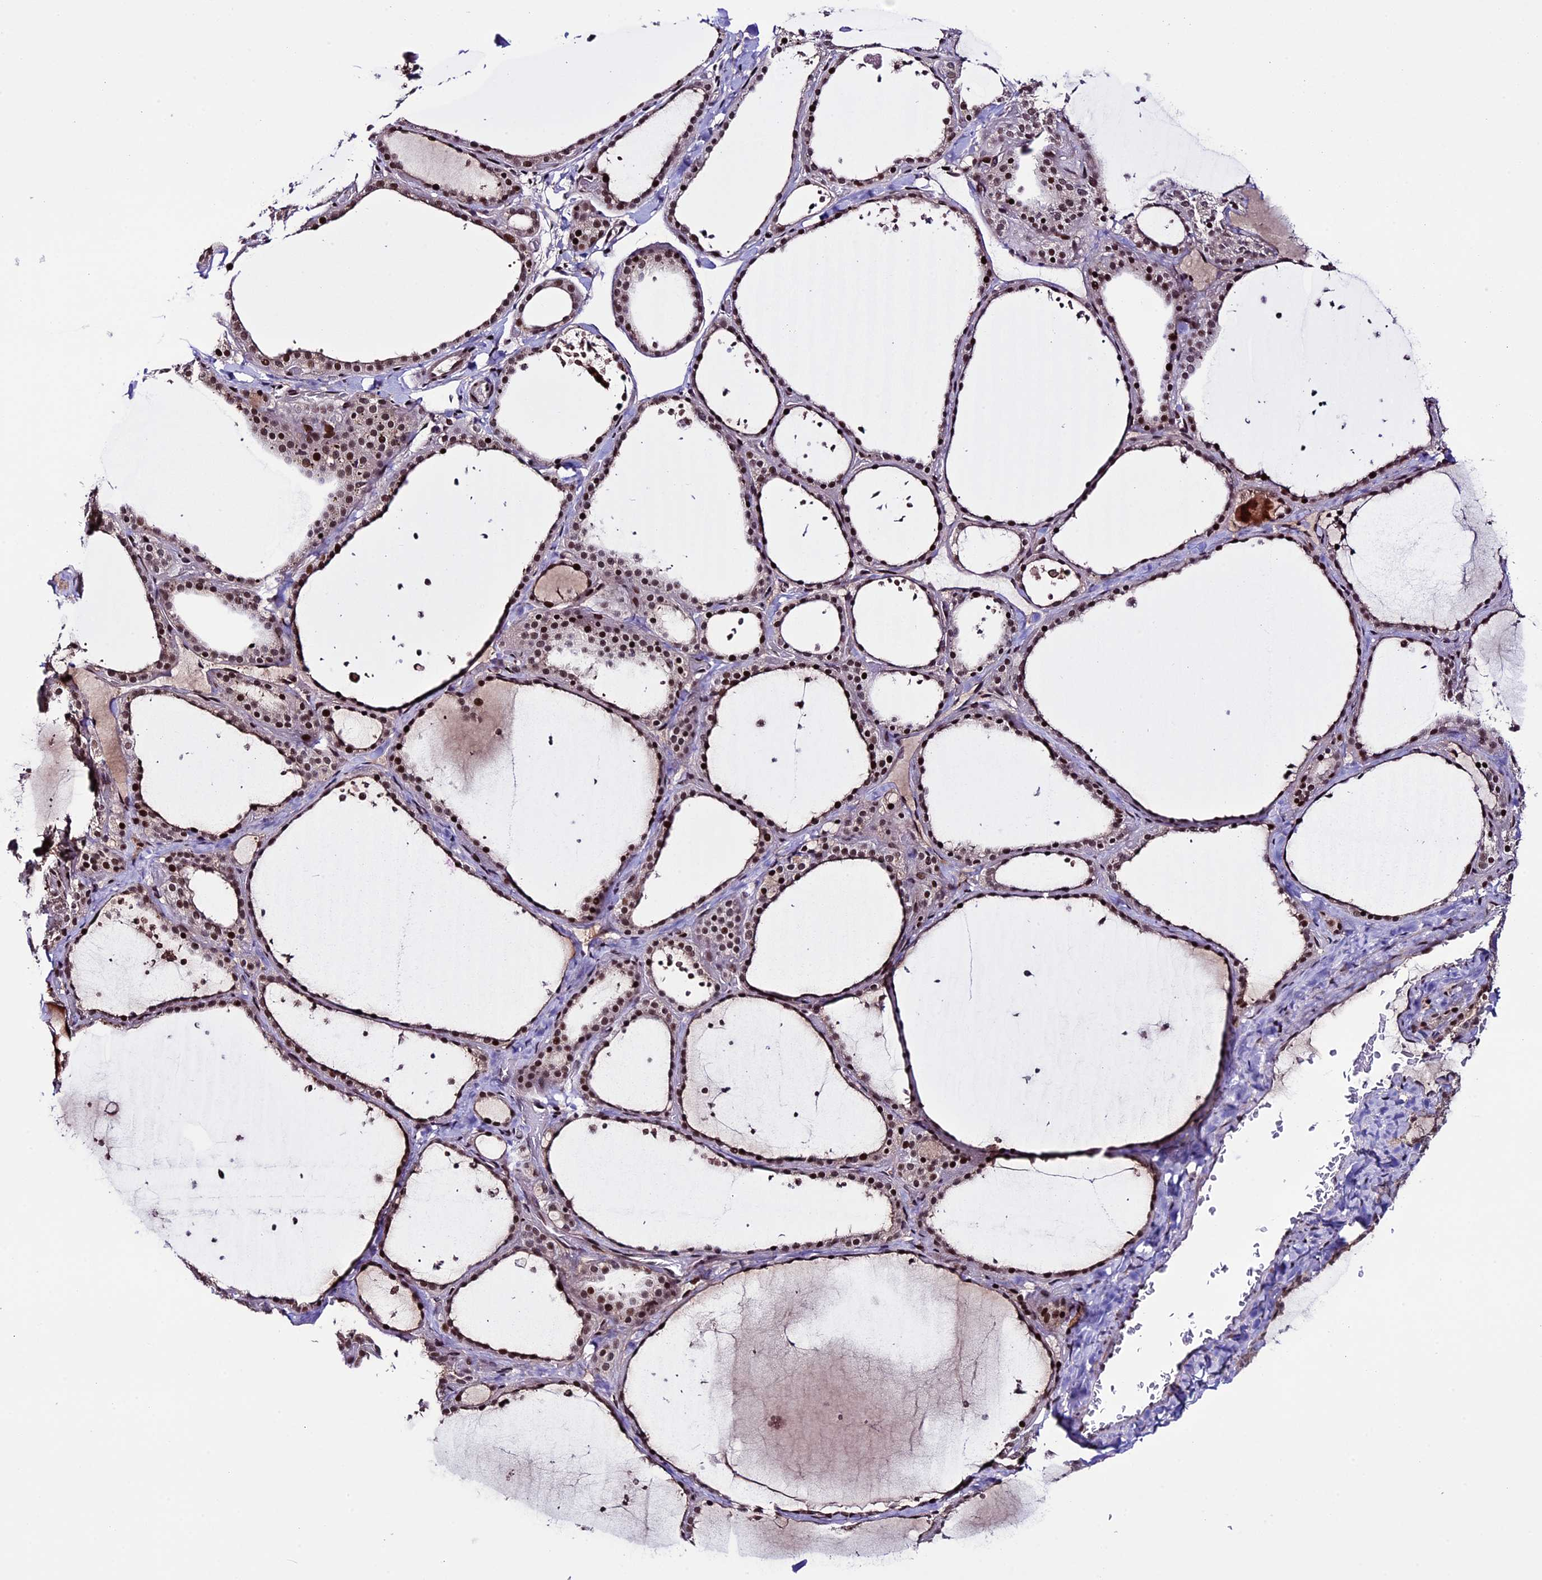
{"staining": {"intensity": "strong", "quantity": ">75%", "location": "nuclear"}, "tissue": "thyroid gland", "cell_type": "Glandular cells", "image_type": "normal", "snomed": [{"axis": "morphology", "description": "Normal tissue, NOS"}, {"axis": "topography", "description": "Thyroid gland"}], "caption": "Unremarkable thyroid gland demonstrates strong nuclear expression in about >75% of glandular cells, visualized by immunohistochemistry. (DAB (3,3'-diaminobenzidine) = brown stain, brightfield microscopy at high magnification).", "gene": "TCP11L2", "patient": {"sex": "female", "age": 44}}